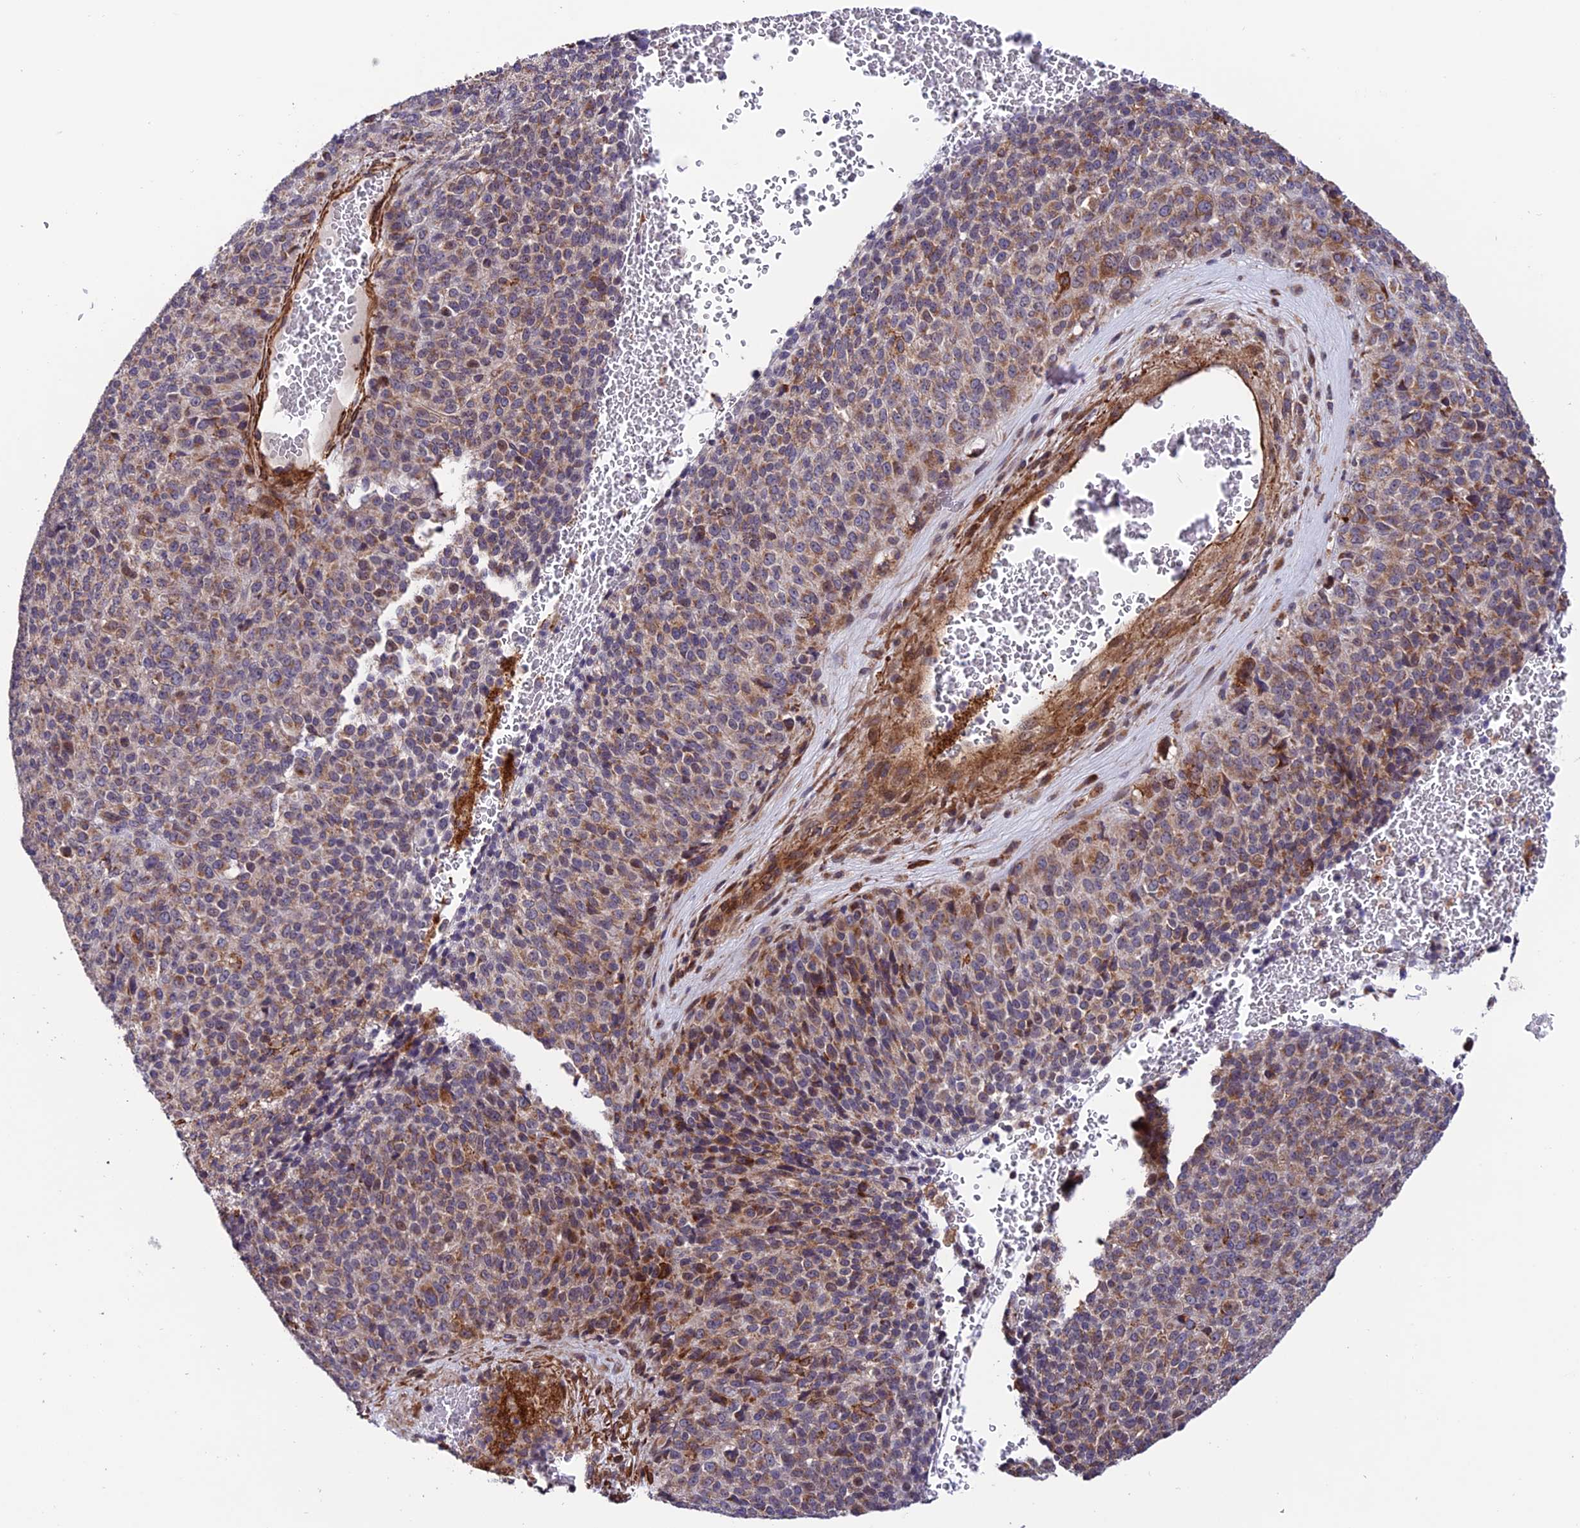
{"staining": {"intensity": "moderate", "quantity": "25%-75%", "location": "cytoplasmic/membranous"}, "tissue": "melanoma", "cell_type": "Tumor cells", "image_type": "cancer", "snomed": [{"axis": "morphology", "description": "Malignant melanoma, Metastatic site"}, {"axis": "topography", "description": "Brain"}], "caption": "Melanoma tissue displays moderate cytoplasmic/membranous staining in about 25%-75% of tumor cells, visualized by immunohistochemistry.", "gene": "TNIP3", "patient": {"sex": "female", "age": 56}}